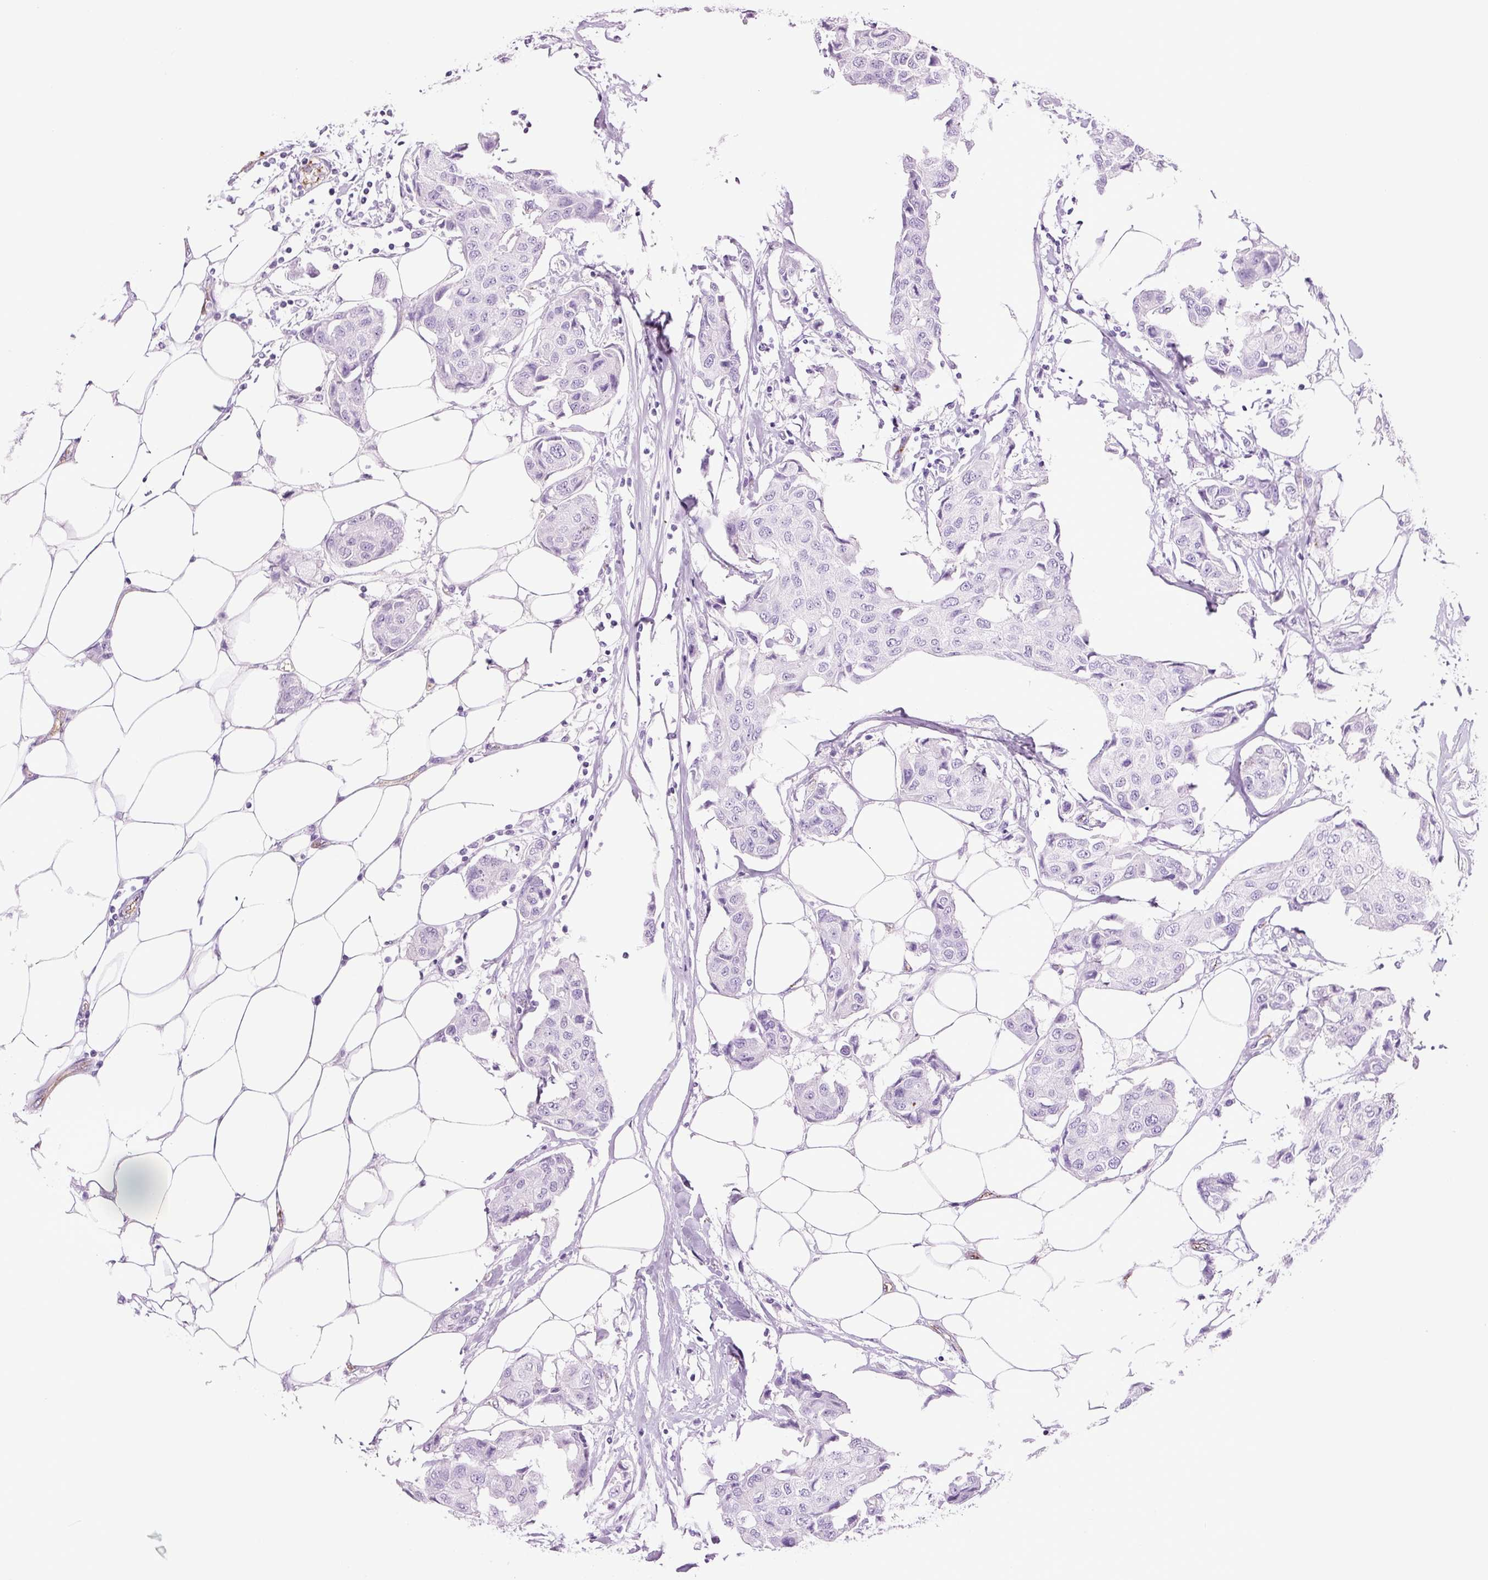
{"staining": {"intensity": "negative", "quantity": "none", "location": "none"}, "tissue": "breast cancer", "cell_type": "Tumor cells", "image_type": "cancer", "snomed": [{"axis": "morphology", "description": "Duct carcinoma"}, {"axis": "topography", "description": "Breast"}, {"axis": "topography", "description": "Lymph node"}], "caption": "Tumor cells are negative for protein expression in human breast infiltrating ductal carcinoma. Nuclei are stained in blue.", "gene": "ADSS1", "patient": {"sex": "female", "age": 80}}